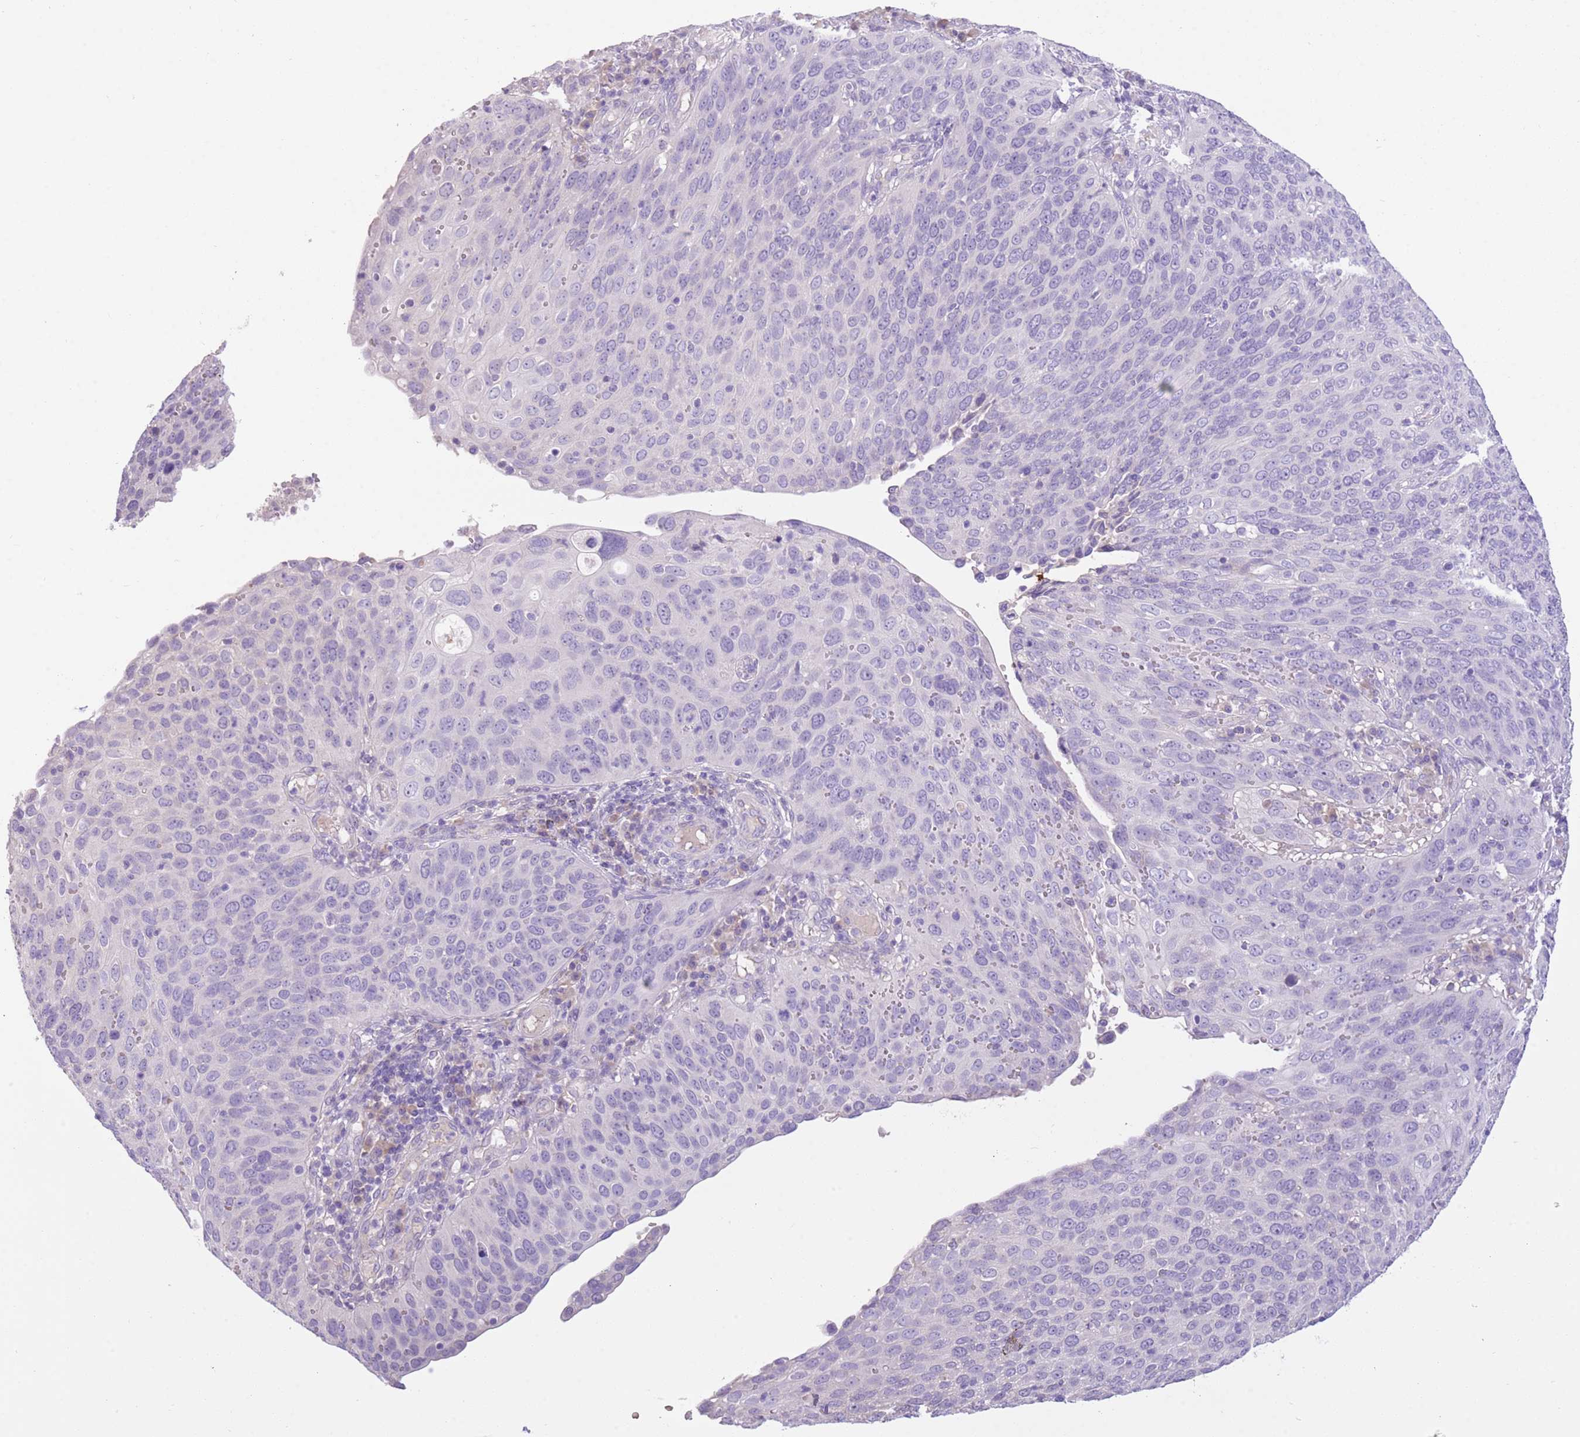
{"staining": {"intensity": "negative", "quantity": "none", "location": "none"}, "tissue": "cervical cancer", "cell_type": "Tumor cells", "image_type": "cancer", "snomed": [{"axis": "morphology", "description": "Squamous cell carcinoma, NOS"}, {"axis": "topography", "description": "Cervix"}], "caption": "Histopathology image shows no significant protein staining in tumor cells of cervical squamous cell carcinoma.", "gene": "SFTPA1", "patient": {"sex": "female", "age": 36}}